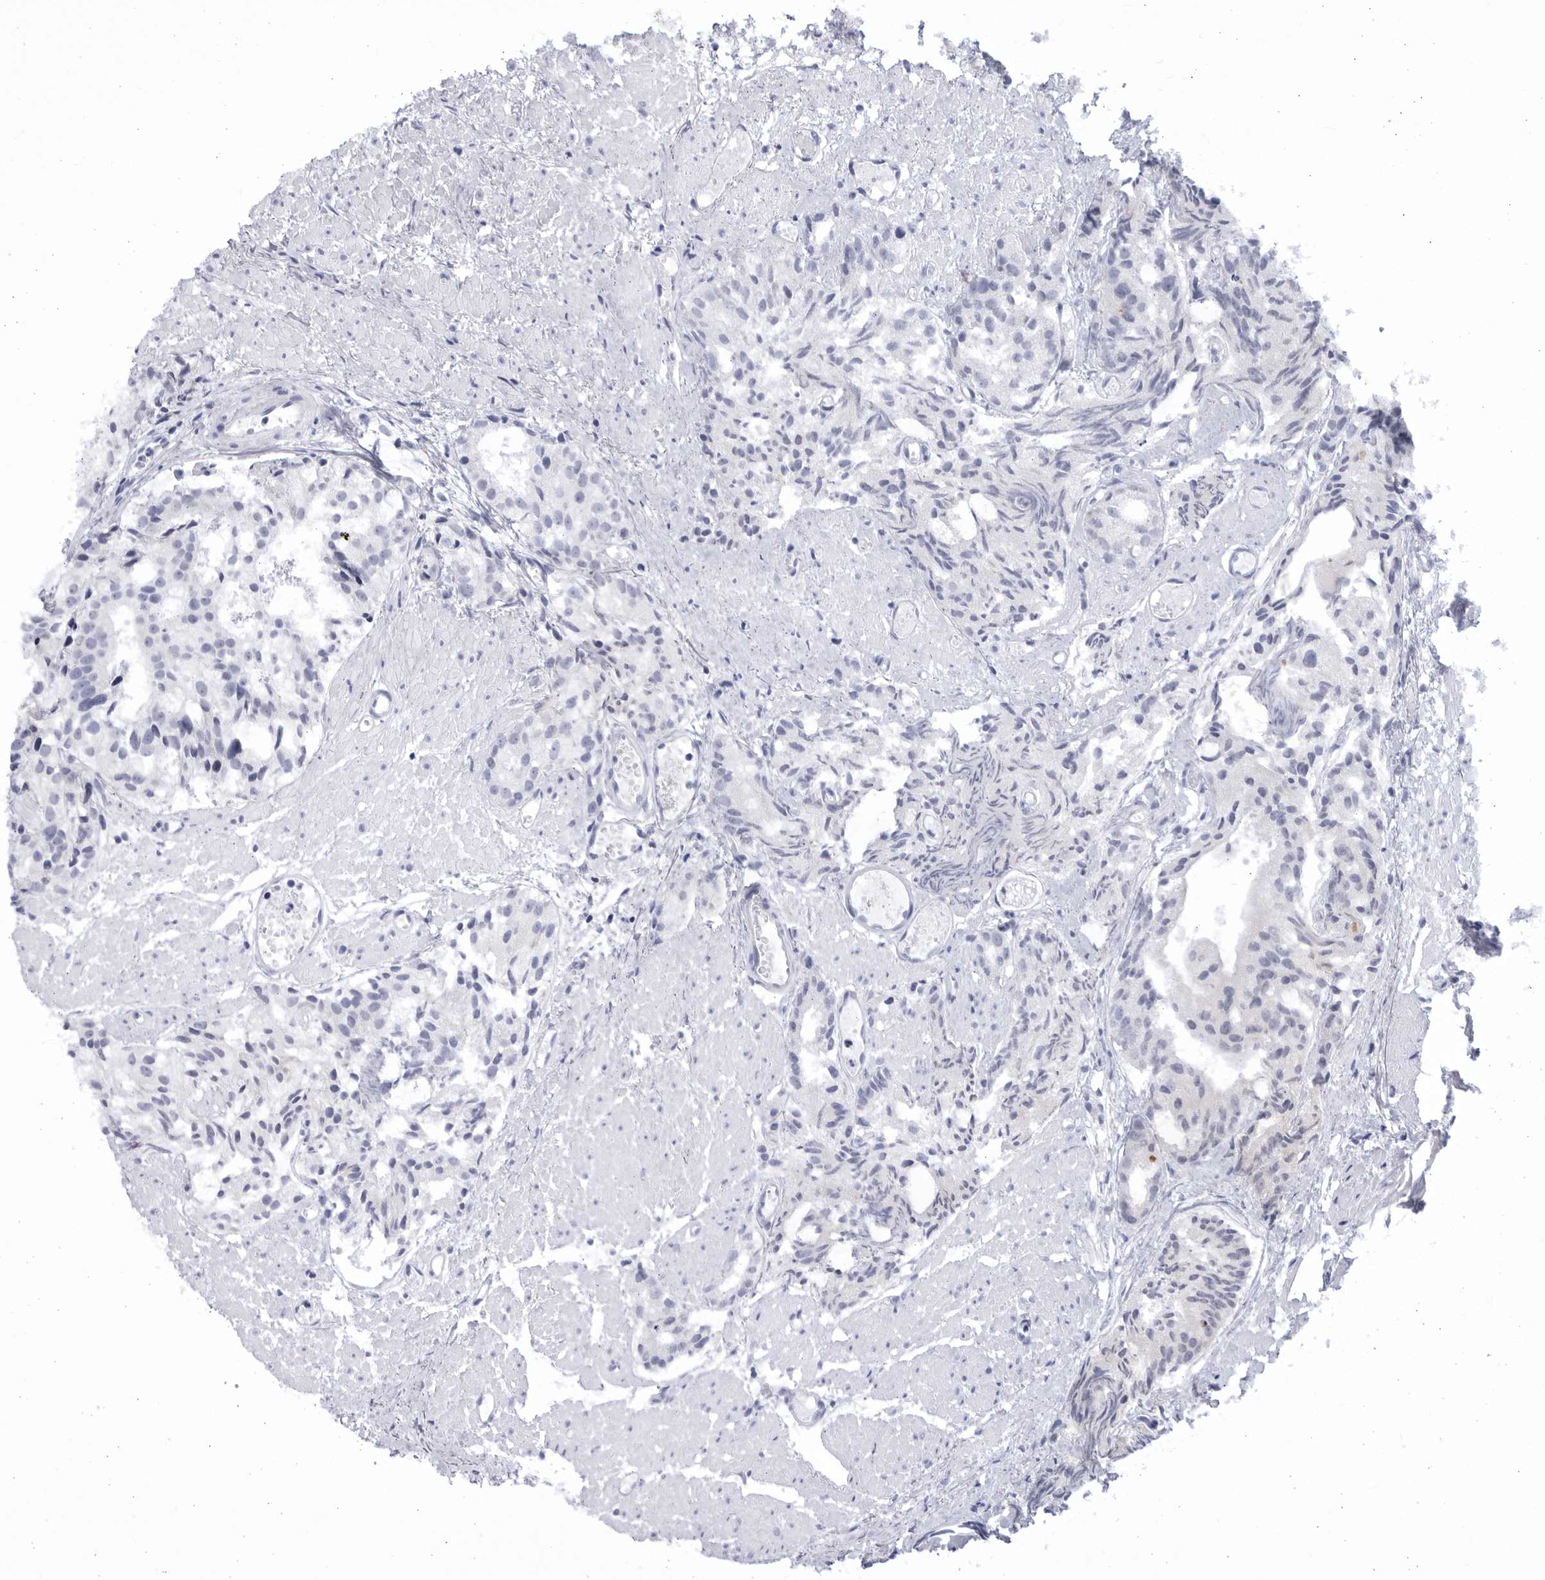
{"staining": {"intensity": "negative", "quantity": "none", "location": "none"}, "tissue": "prostate cancer", "cell_type": "Tumor cells", "image_type": "cancer", "snomed": [{"axis": "morphology", "description": "Adenocarcinoma, Low grade"}, {"axis": "topography", "description": "Prostate"}], "caption": "Immunohistochemistry image of neoplastic tissue: human prostate cancer stained with DAB (3,3'-diaminobenzidine) demonstrates no significant protein expression in tumor cells. The staining is performed using DAB brown chromogen with nuclei counter-stained in using hematoxylin.", "gene": "CCDC181", "patient": {"sex": "male", "age": 88}}